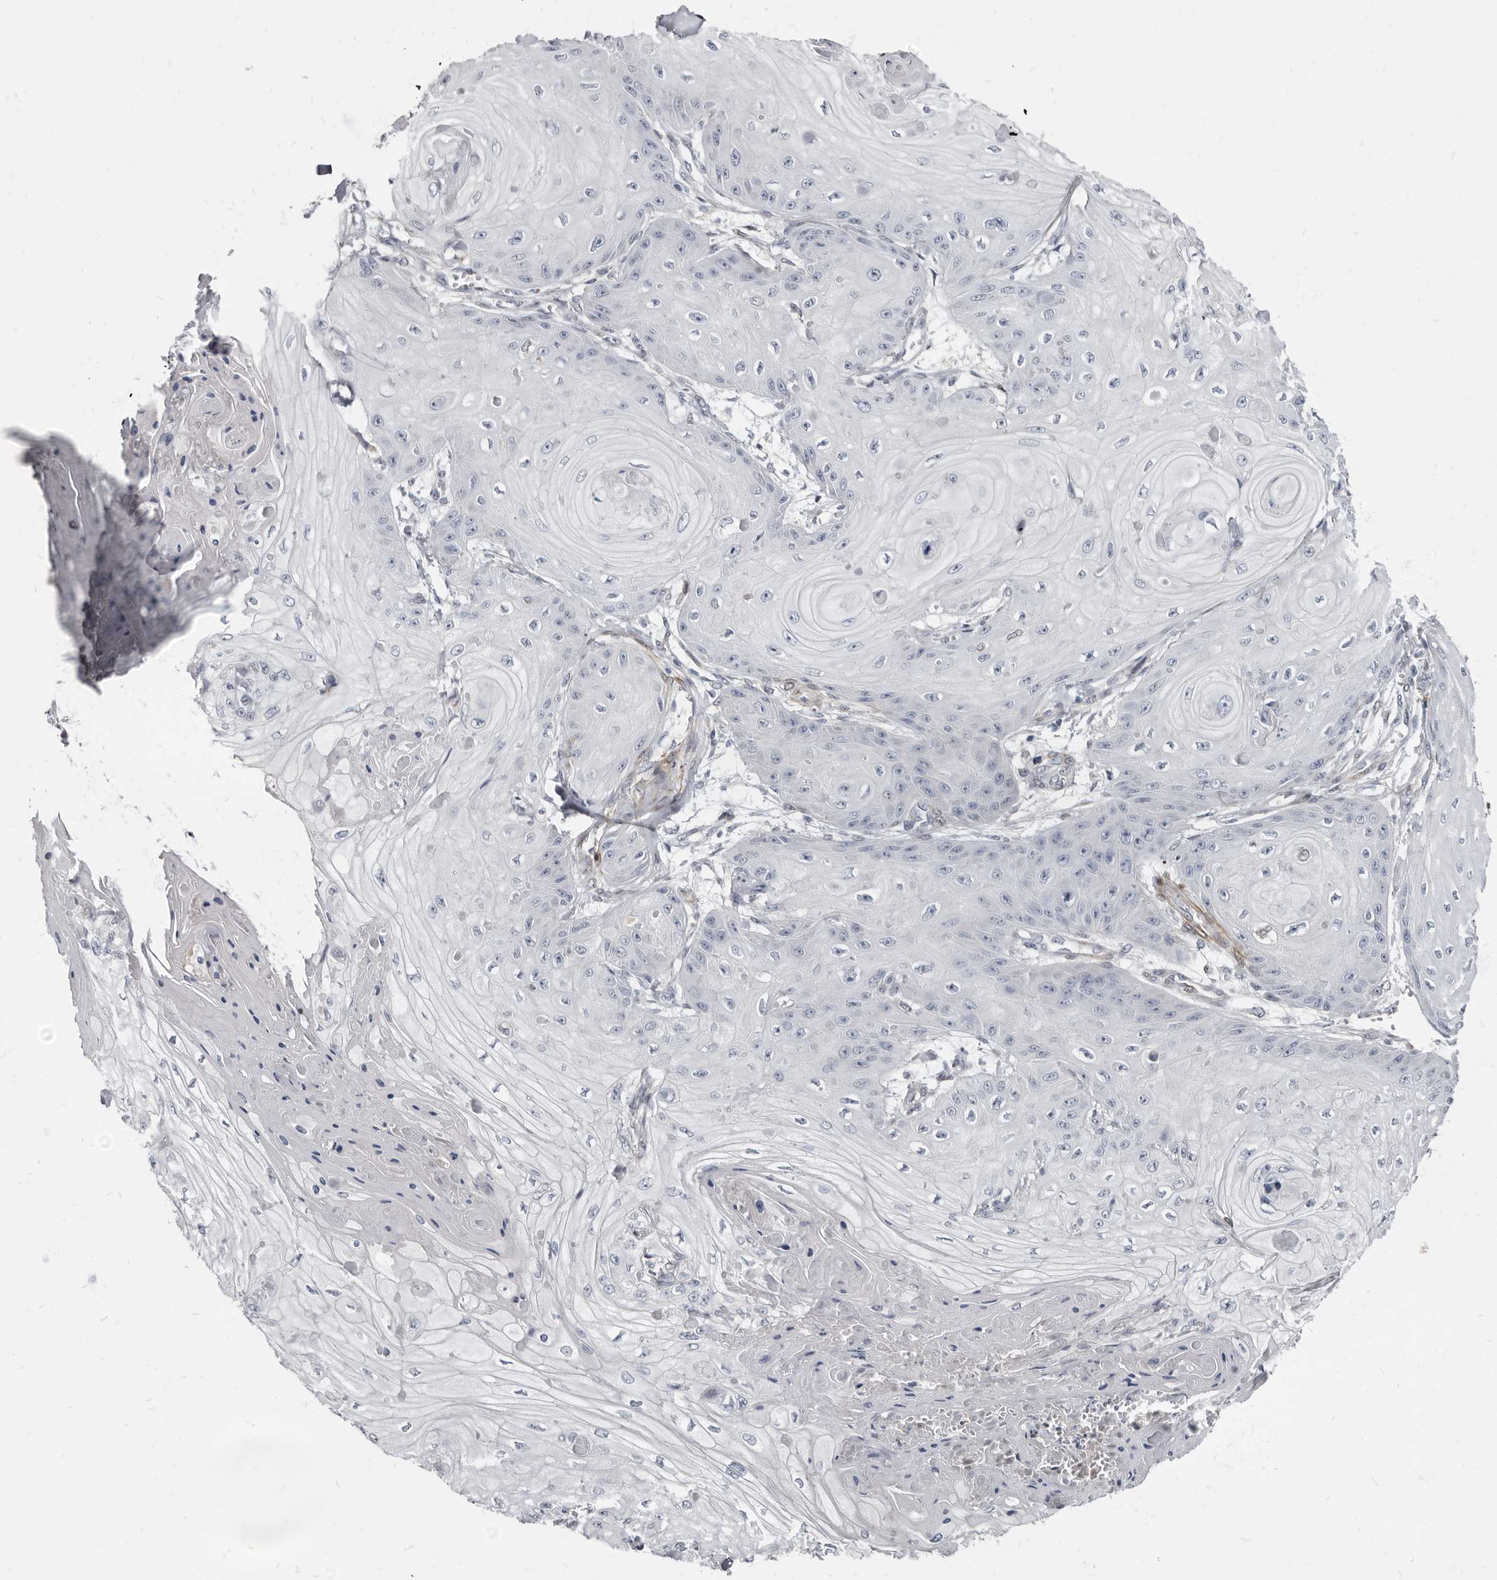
{"staining": {"intensity": "negative", "quantity": "none", "location": "none"}, "tissue": "skin cancer", "cell_type": "Tumor cells", "image_type": "cancer", "snomed": [{"axis": "morphology", "description": "Squamous cell carcinoma, NOS"}, {"axis": "topography", "description": "Skin"}], "caption": "Skin cancer (squamous cell carcinoma) stained for a protein using IHC reveals no staining tumor cells.", "gene": "MRGPRF", "patient": {"sex": "male", "age": 74}}